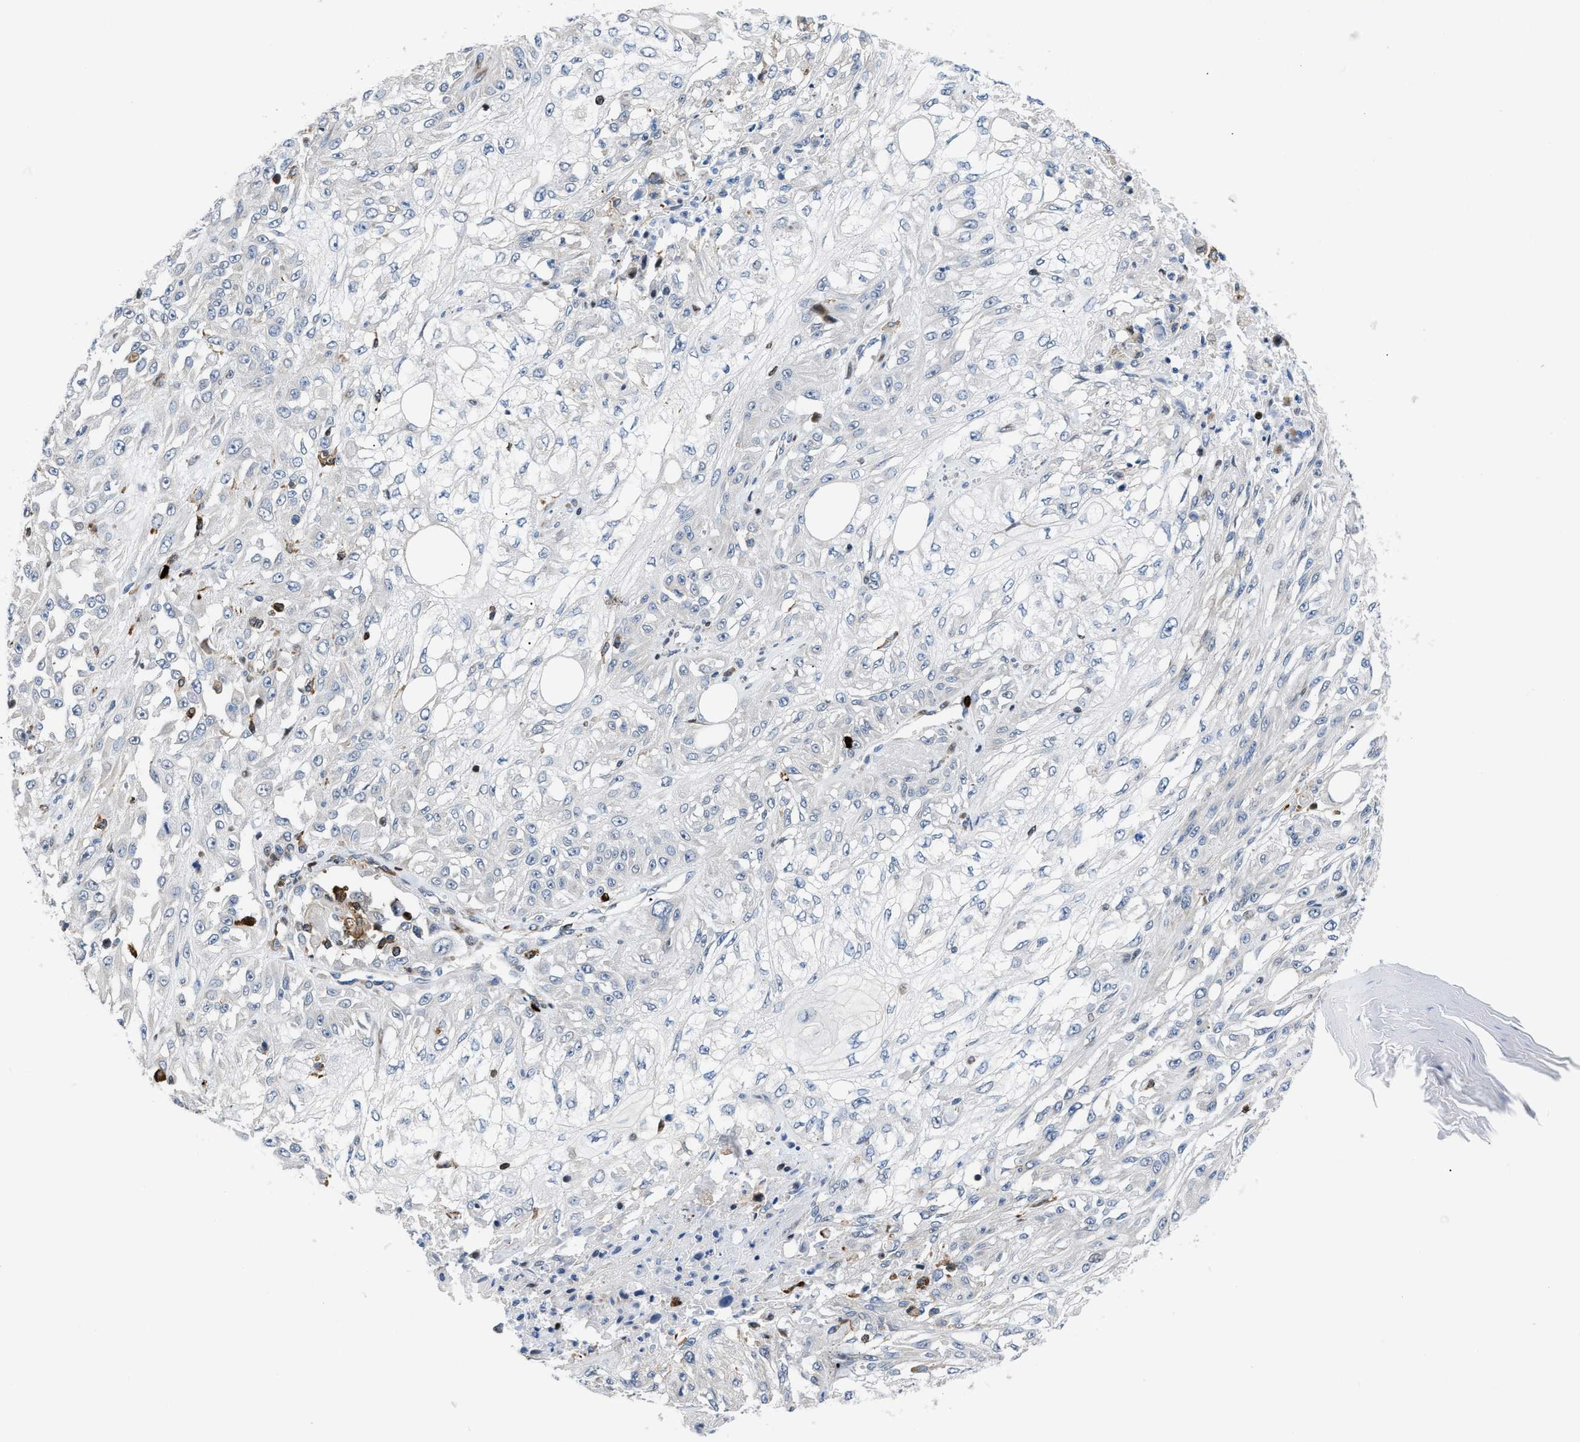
{"staining": {"intensity": "negative", "quantity": "none", "location": "none"}, "tissue": "skin cancer", "cell_type": "Tumor cells", "image_type": "cancer", "snomed": [{"axis": "morphology", "description": "Squamous cell carcinoma, NOS"}, {"axis": "morphology", "description": "Squamous cell carcinoma, metastatic, NOS"}, {"axis": "topography", "description": "Skin"}, {"axis": "topography", "description": "Lymph node"}], "caption": "Photomicrograph shows no significant protein staining in tumor cells of skin cancer (squamous cell carcinoma).", "gene": "ATP9A", "patient": {"sex": "male", "age": 75}}